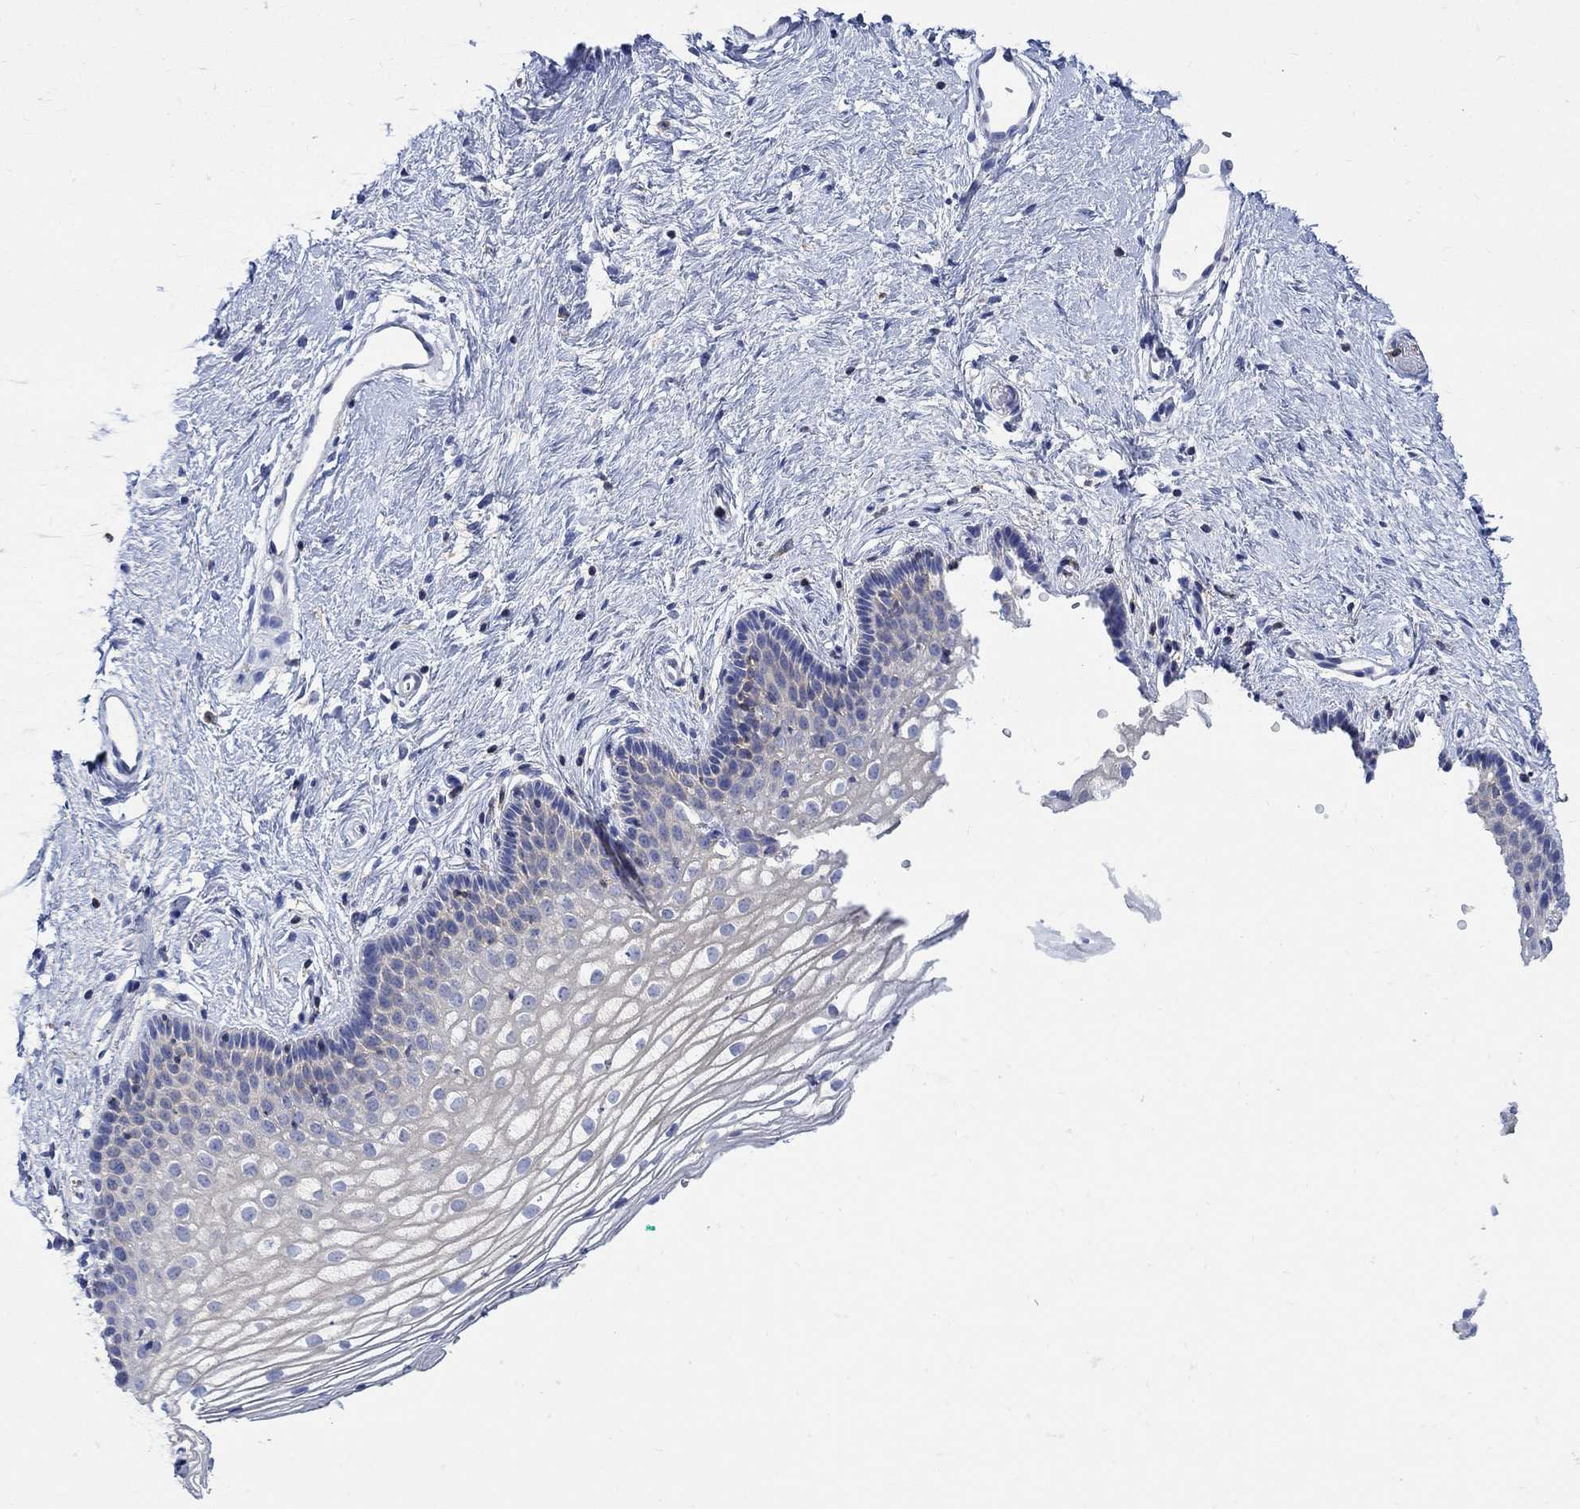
{"staining": {"intensity": "negative", "quantity": "none", "location": "none"}, "tissue": "vagina", "cell_type": "Squamous epithelial cells", "image_type": "normal", "snomed": [{"axis": "morphology", "description": "Normal tissue, NOS"}, {"axis": "topography", "description": "Vagina"}], "caption": "Protein analysis of normal vagina reveals no significant expression in squamous epithelial cells.", "gene": "GCM1", "patient": {"sex": "female", "age": 36}}